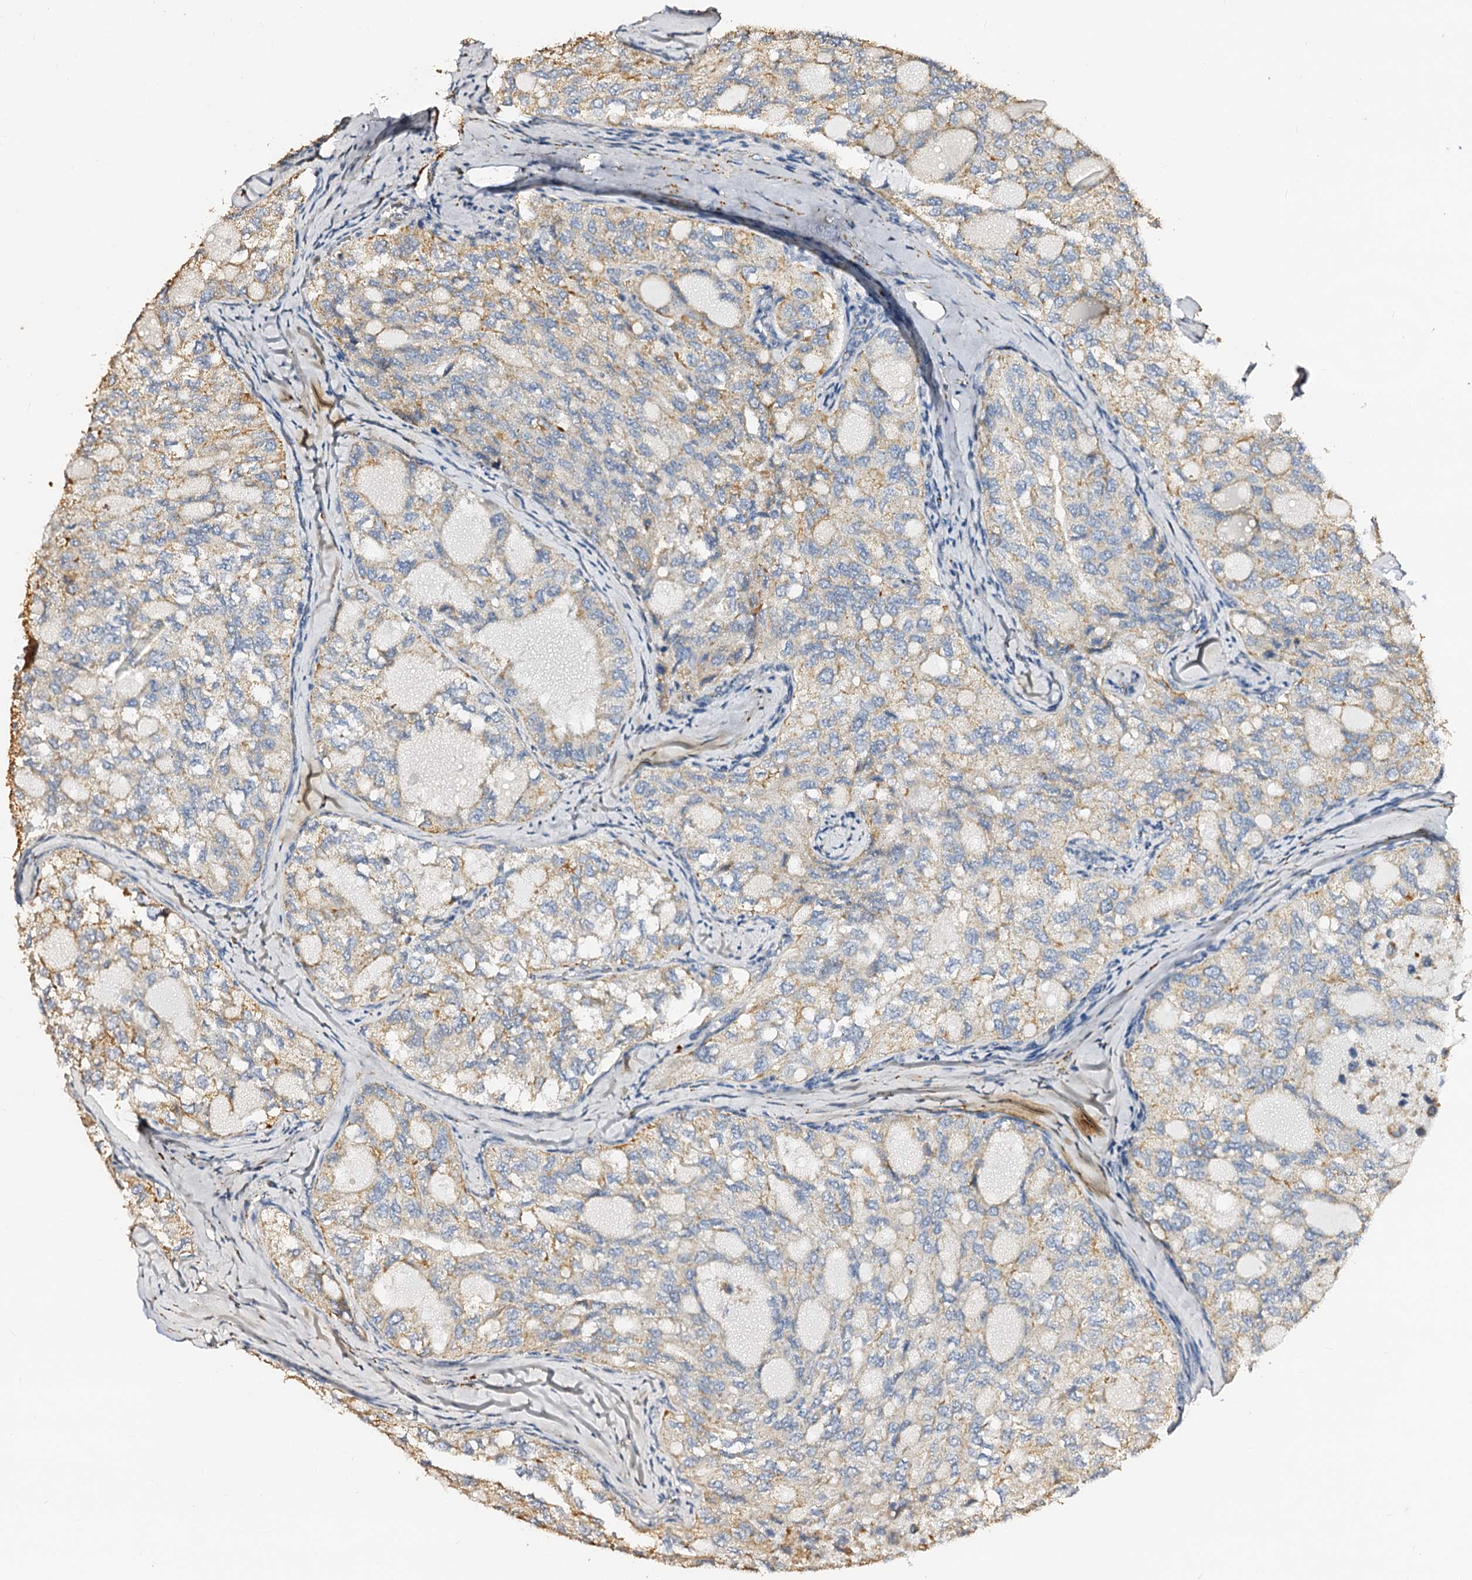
{"staining": {"intensity": "moderate", "quantity": "25%-75%", "location": "cytoplasmic/membranous"}, "tissue": "thyroid cancer", "cell_type": "Tumor cells", "image_type": "cancer", "snomed": [{"axis": "morphology", "description": "Follicular adenoma carcinoma, NOS"}, {"axis": "topography", "description": "Thyroid gland"}], "caption": "Brown immunohistochemical staining in human follicular adenoma carcinoma (thyroid) displays moderate cytoplasmic/membranous staining in approximately 25%-75% of tumor cells. (DAB = brown stain, brightfield microscopy at high magnification).", "gene": "MAOB", "patient": {"sex": "male", "age": 75}}